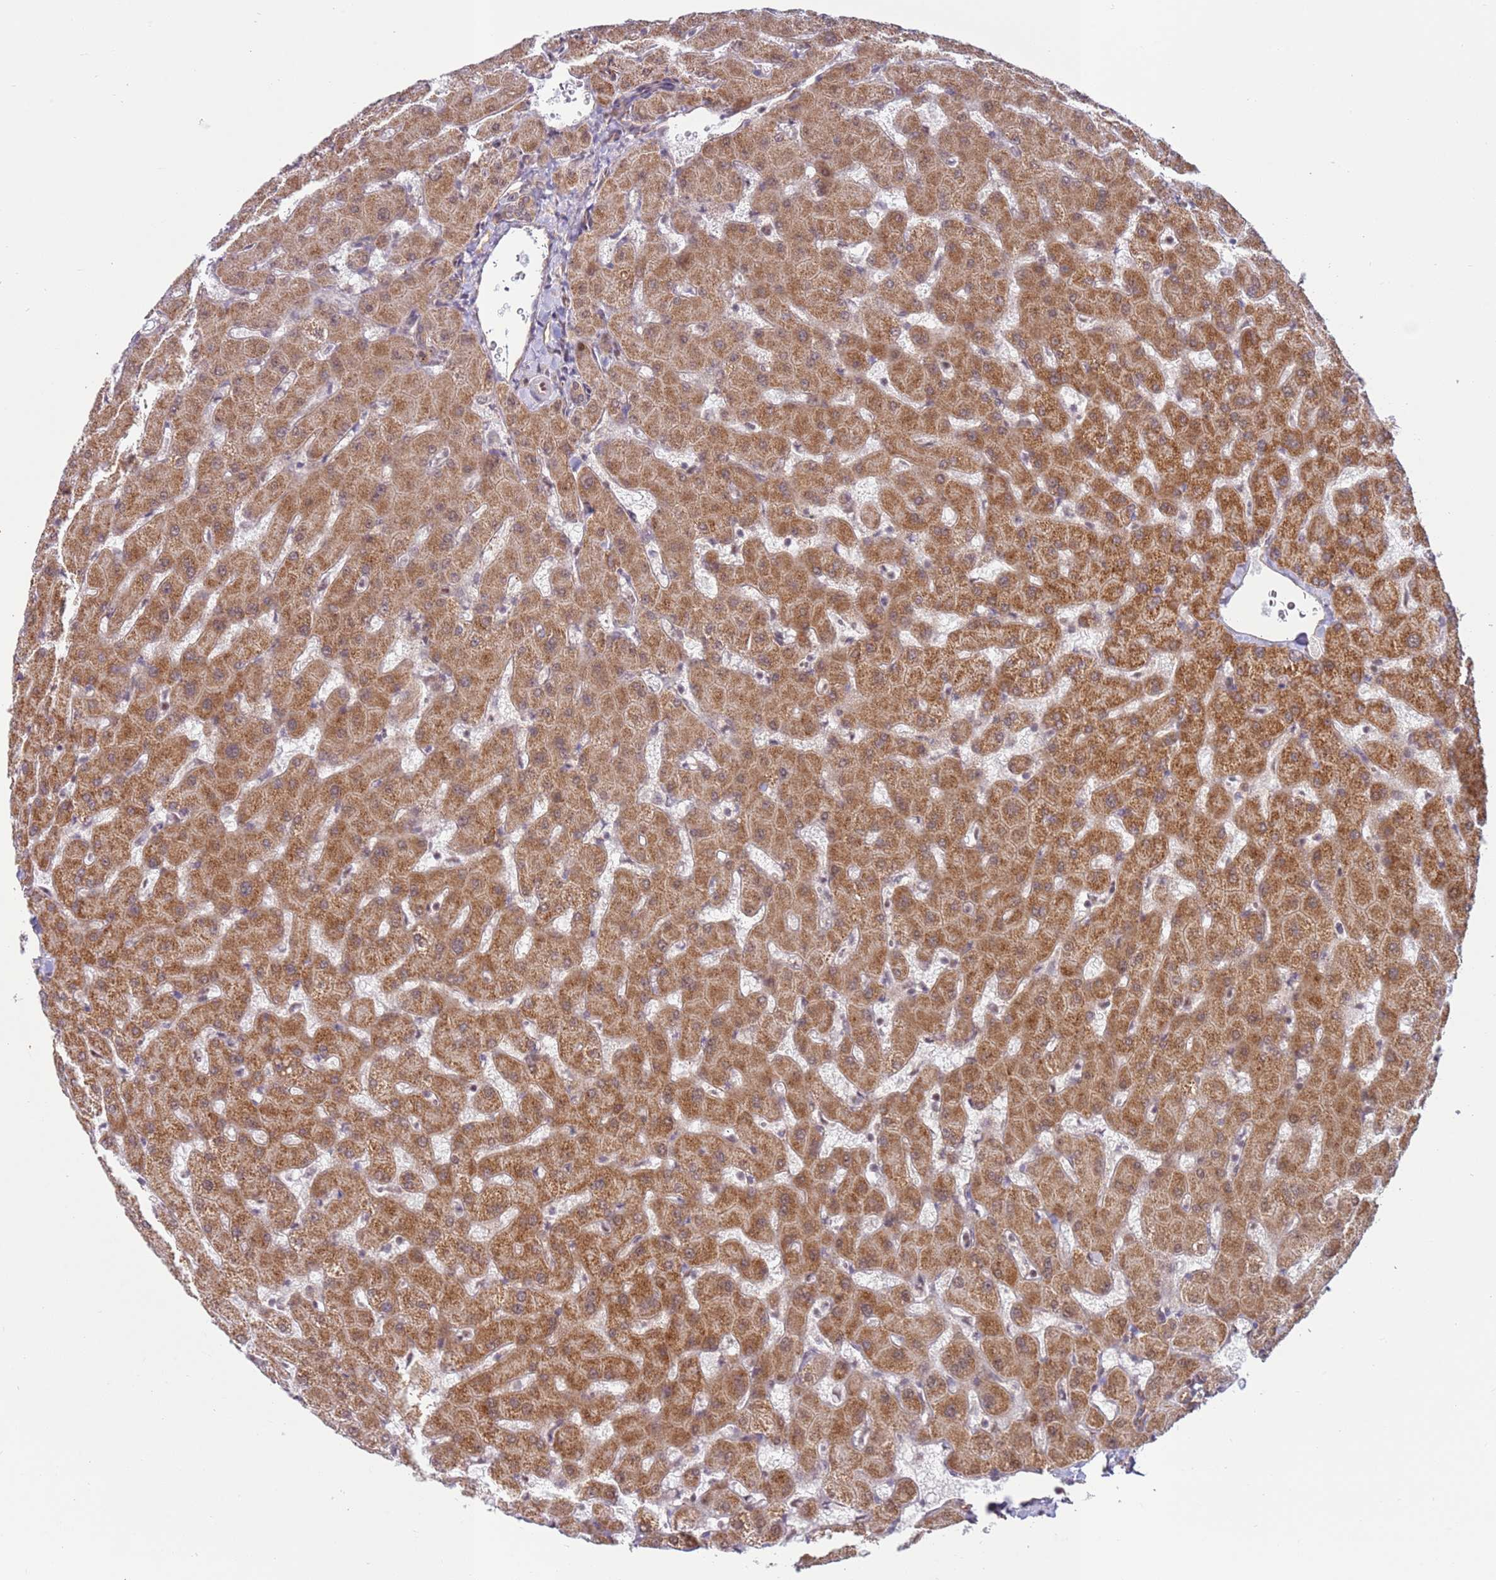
{"staining": {"intensity": "weak", "quantity": ">75%", "location": "cytoplasmic/membranous"}, "tissue": "liver", "cell_type": "Cholangiocytes", "image_type": "normal", "snomed": [{"axis": "morphology", "description": "Normal tissue, NOS"}, {"axis": "topography", "description": "Liver"}], "caption": "Immunohistochemical staining of normal human liver demonstrates >75% levels of weak cytoplasmic/membranous protein positivity in about >75% of cholangiocytes. The staining is performed using DAB (3,3'-diaminobenzidine) brown chromogen to label protein expression. The nuclei are counter-stained blue using hematoxylin.", "gene": "DCAF4", "patient": {"sex": "female", "age": 63}}